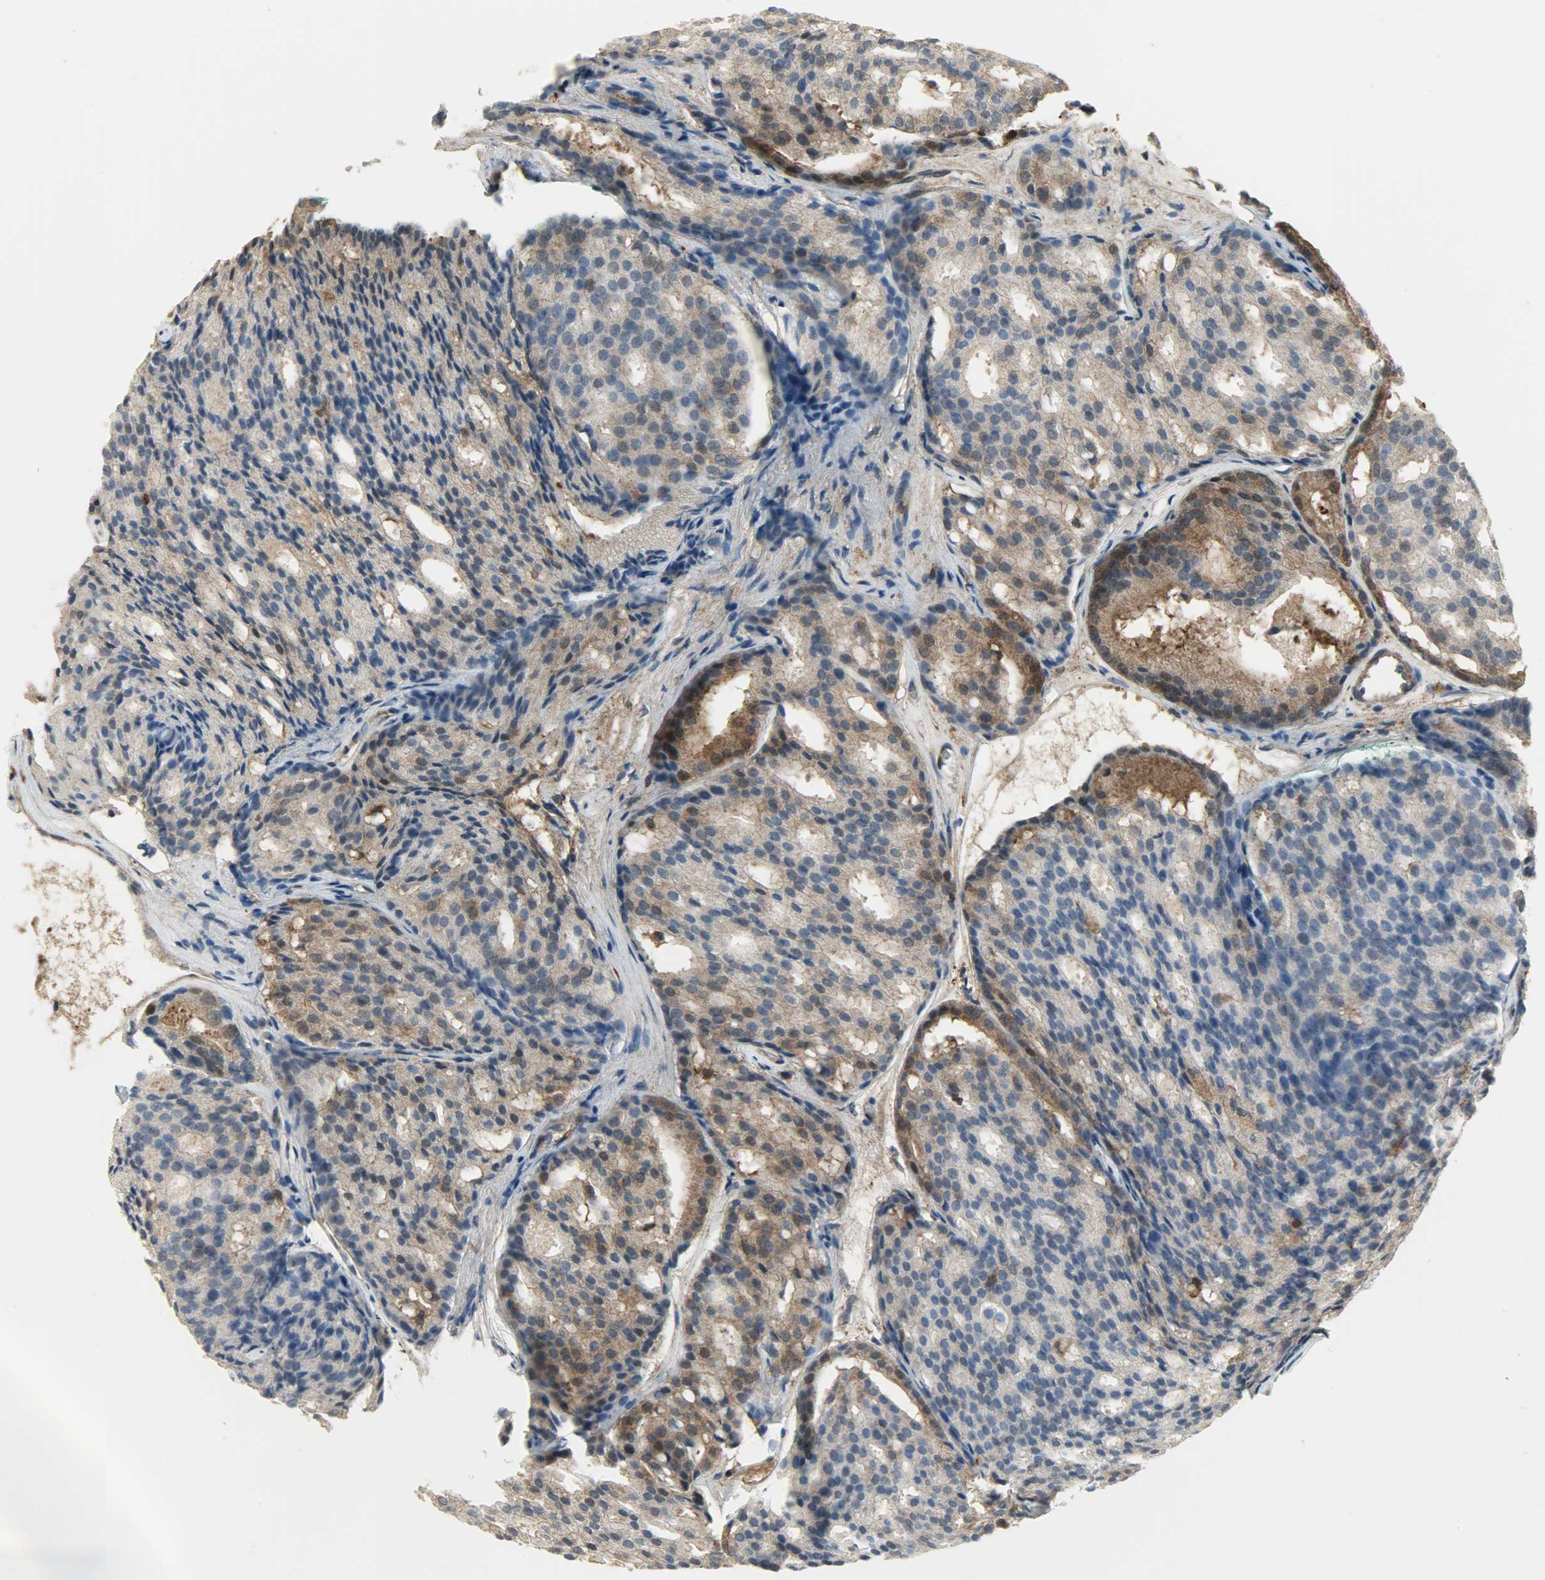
{"staining": {"intensity": "moderate", "quantity": ">75%", "location": "cytoplasmic/membranous,nuclear"}, "tissue": "prostate cancer", "cell_type": "Tumor cells", "image_type": "cancer", "snomed": [{"axis": "morphology", "description": "Adenocarcinoma, High grade"}, {"axis": "topography", "description": "Prostate"}], "caption": "Immunohistochemical staining of high-grade adenocarcinoma (prostate) shows medium levels of moderate cytoplasmic/membranous and nuclear protein expression in about >75% of tumor cells.", "gene": "LDHB", "patient": {"sex": "male", "age": 64}}